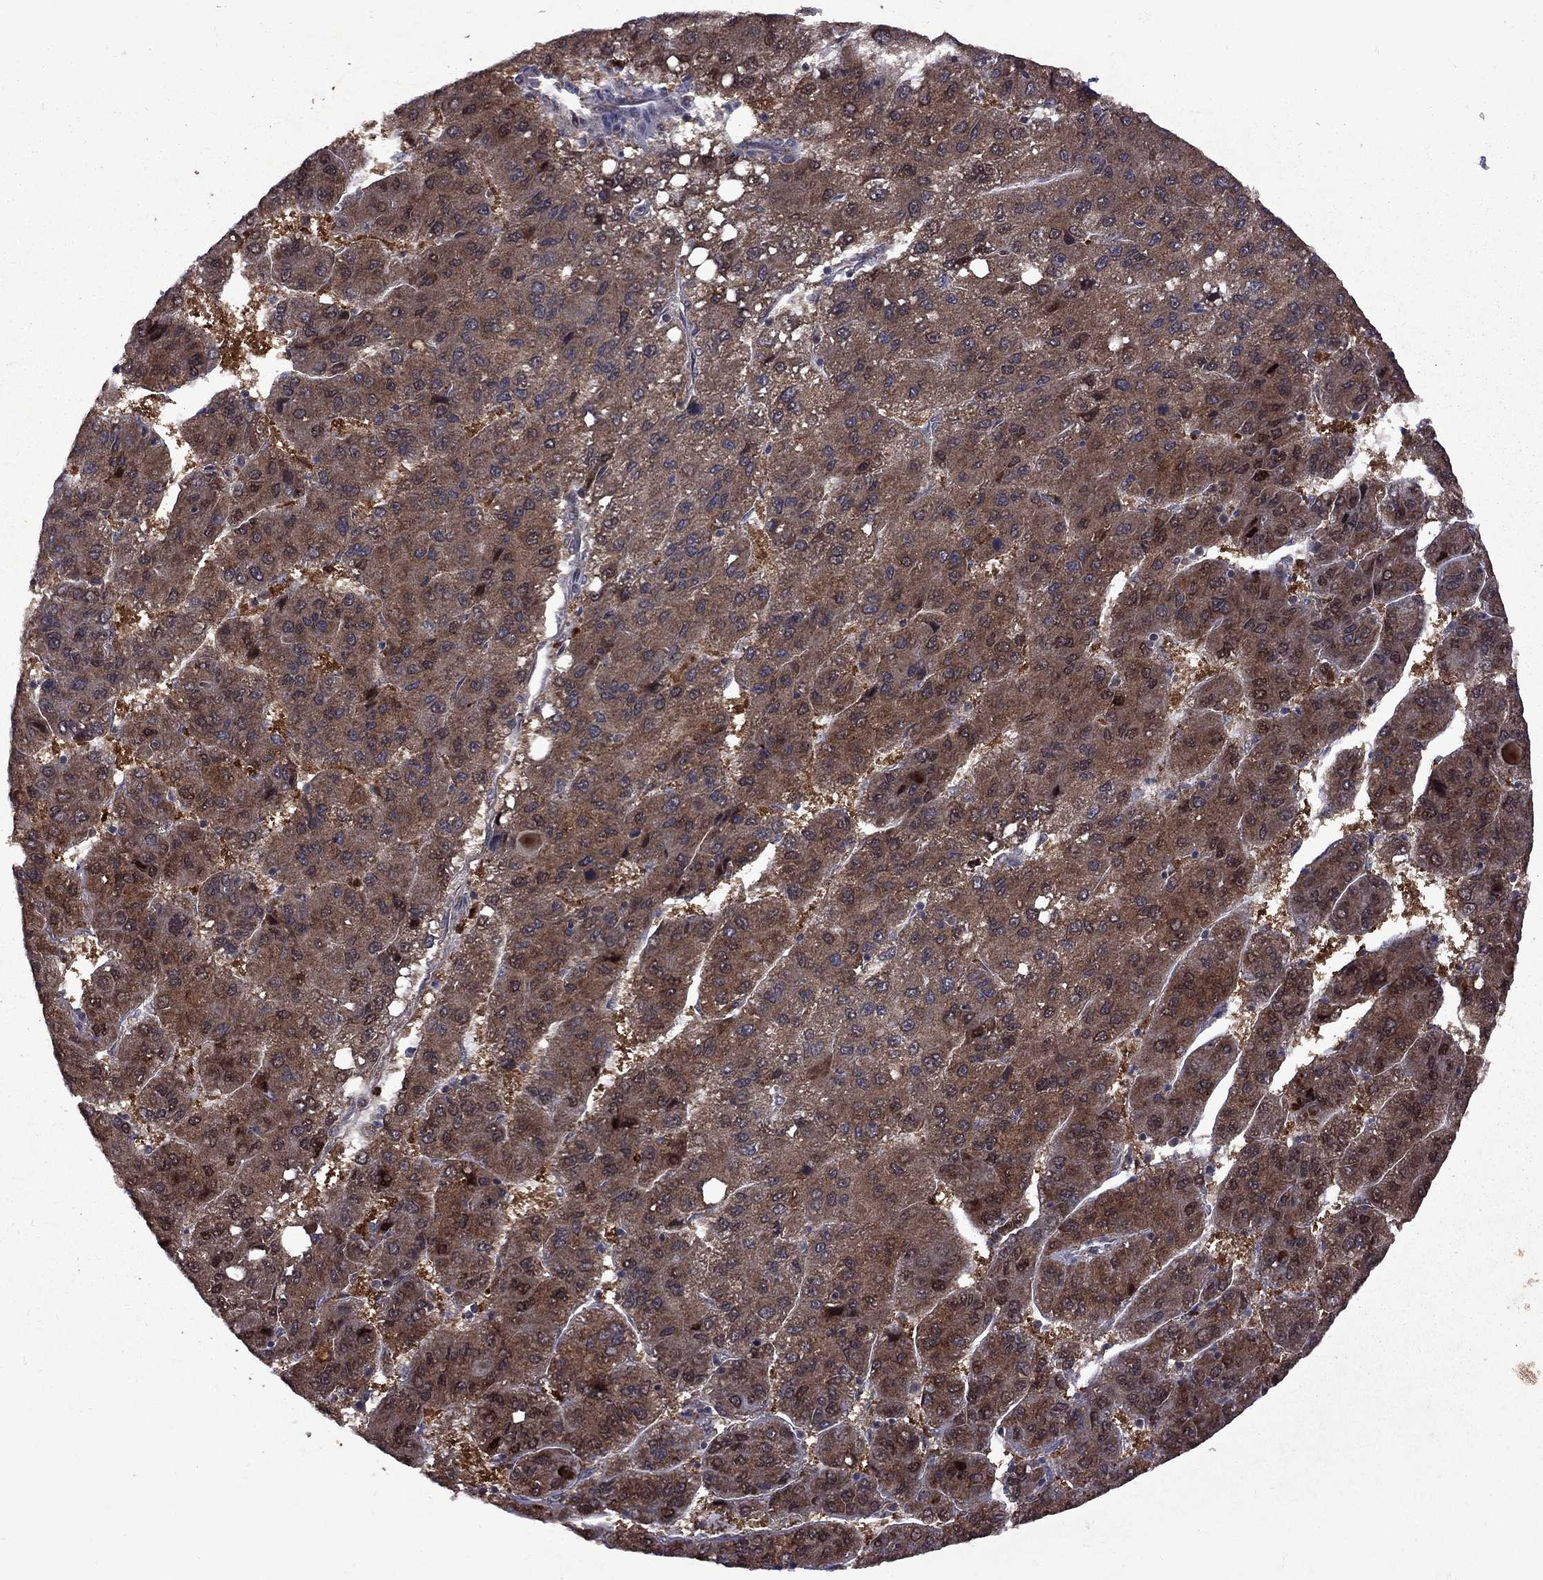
{"staining": {"intensity": "strong", "quantity": ">75%", "location": "cytoplasmic/membranous"}, "tissue": "liver cancer", "cell_type": "Tumor cells", "image_type": "cancer", "snomed": [{"axis": "morphology", "description": "Carcinoma, Hepatocellular, NOS"}, {"axis": "topography", "description": "Liver"}], "caption": "Immunohistochemical staining of human liver hepatocellular carcinoma displays strong cytoplasmic/membranous protein expression in about >75% of tumor cells.", "gene": "IPP", "patient": {"sex": "female", "age": 82}}